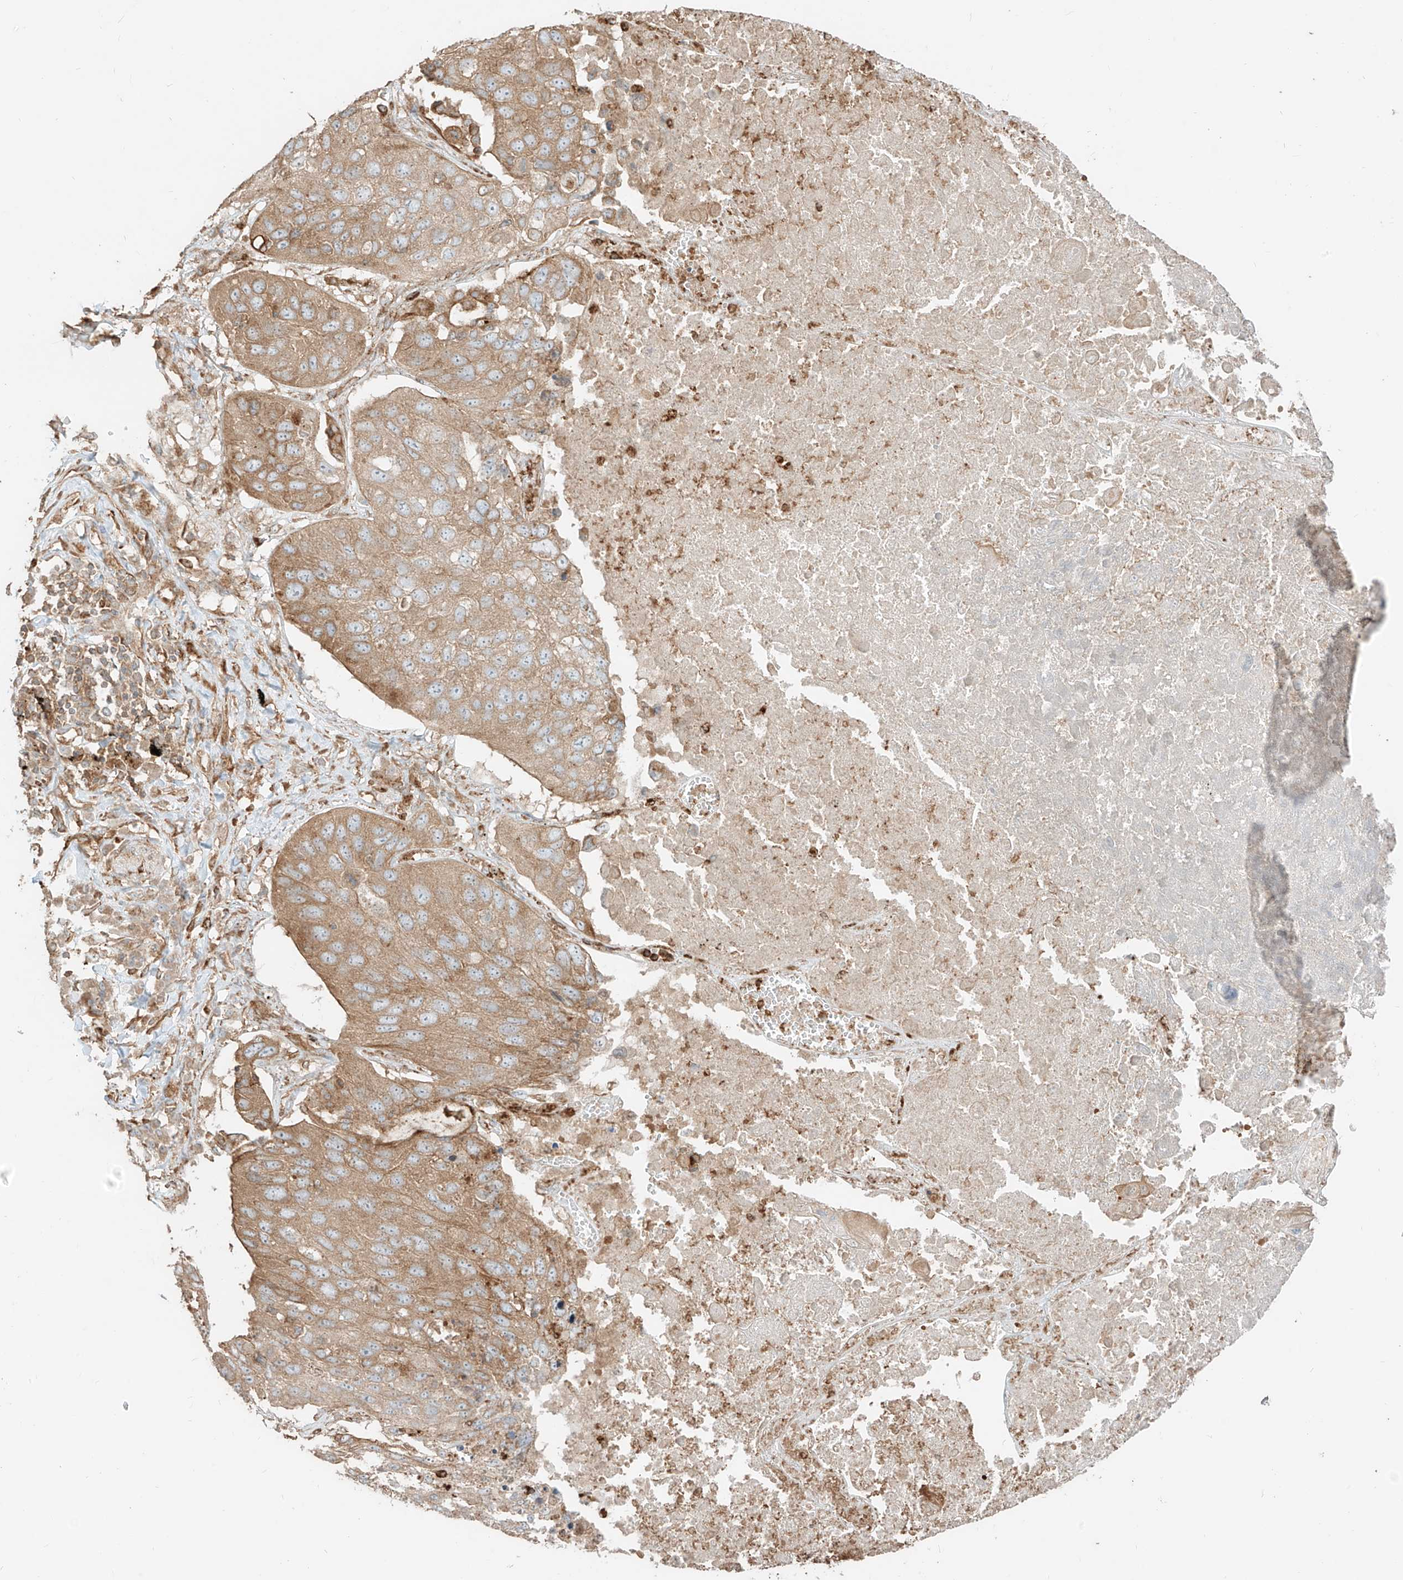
{"staining": {"intensity": "moderate", "quantity": ">75%", "location": "cytoplasmic/membranous"}, "tissue": "lung cancer", "cell_type": "Tumor cells", "image_type": "cancer", "snomed": [{"axis": "morphology", "description": "Squamous cell carcinoma, NOS"}, {"axis": "topography", "description": "Lung"}], "caption": "Moderate cytoplasmic/membranous protein expression is appreciated in about >75% of tumor cells in squamous cell carcinoma (lung). (DAB (3,3'-diaminobenzidine) IHC with brightfield microscopy, high magnification).", "gene": "CCDC115", "patient": {"sex": "male", "age": 61}}